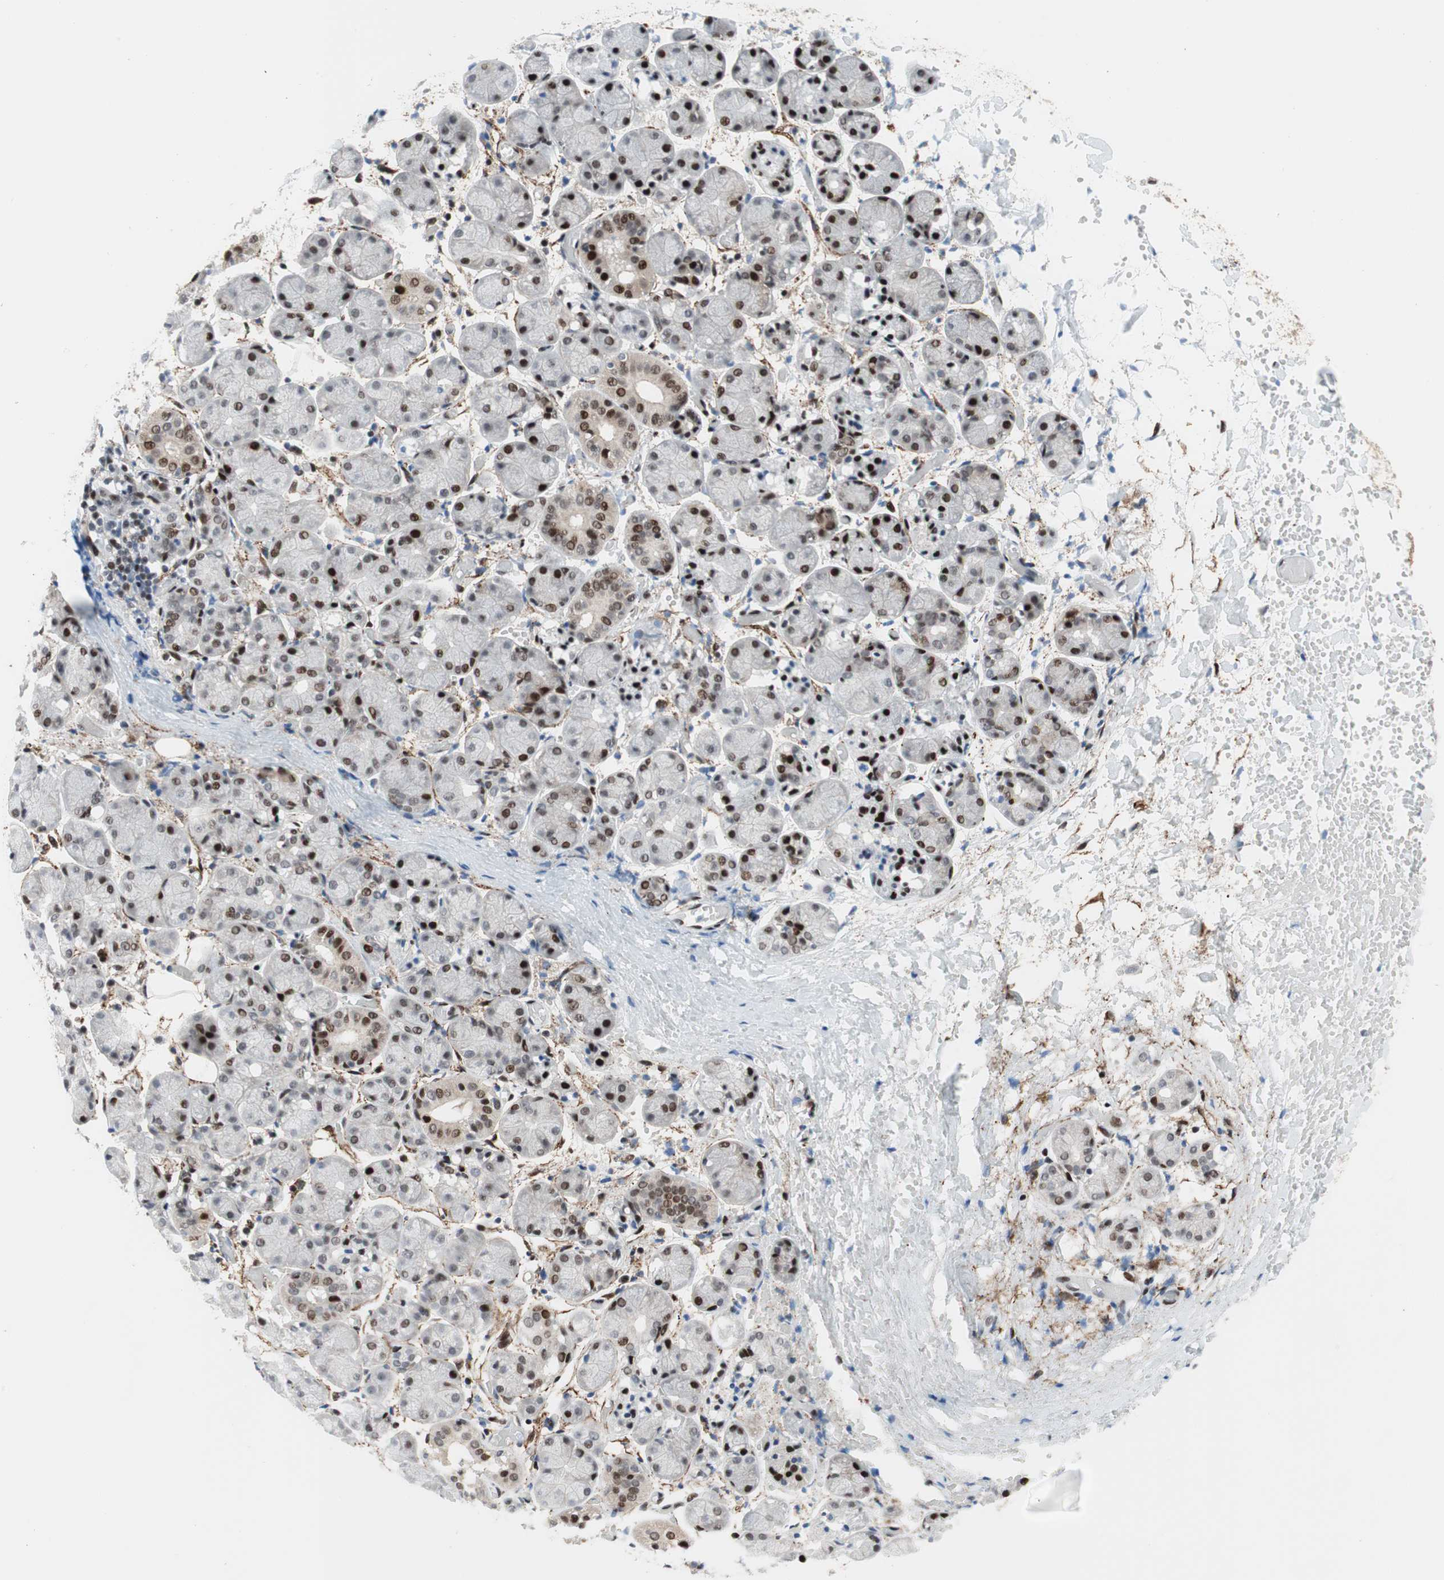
{"staining": {"intensity": "strong", "quantity": "25%-75%", "location": "nuclear"}, "tissue": "salivary gland", "cell_type": "Glandular cells", "image_type": "normal", "snomed": [{"axis": "morphology", "description": "Normal tissue, NOS"}, {"axis": "topography", "description": "Salivary gland"}], "caption": "The photomicrograph displays immunohistochemical staining of normal salivary gland. There is strong nuclear positivity is appreciated in approximately 25%-75% of glandular cells. The staining was performed using DAB (3,3'-diaminobenzidine) to visualize the protein expression in brown, while the nuclei were stained in blue with hematoxylin (Magnification: 20x).", "gene": "FBXO44", "patient": {"sex": "female", "age": 24}}